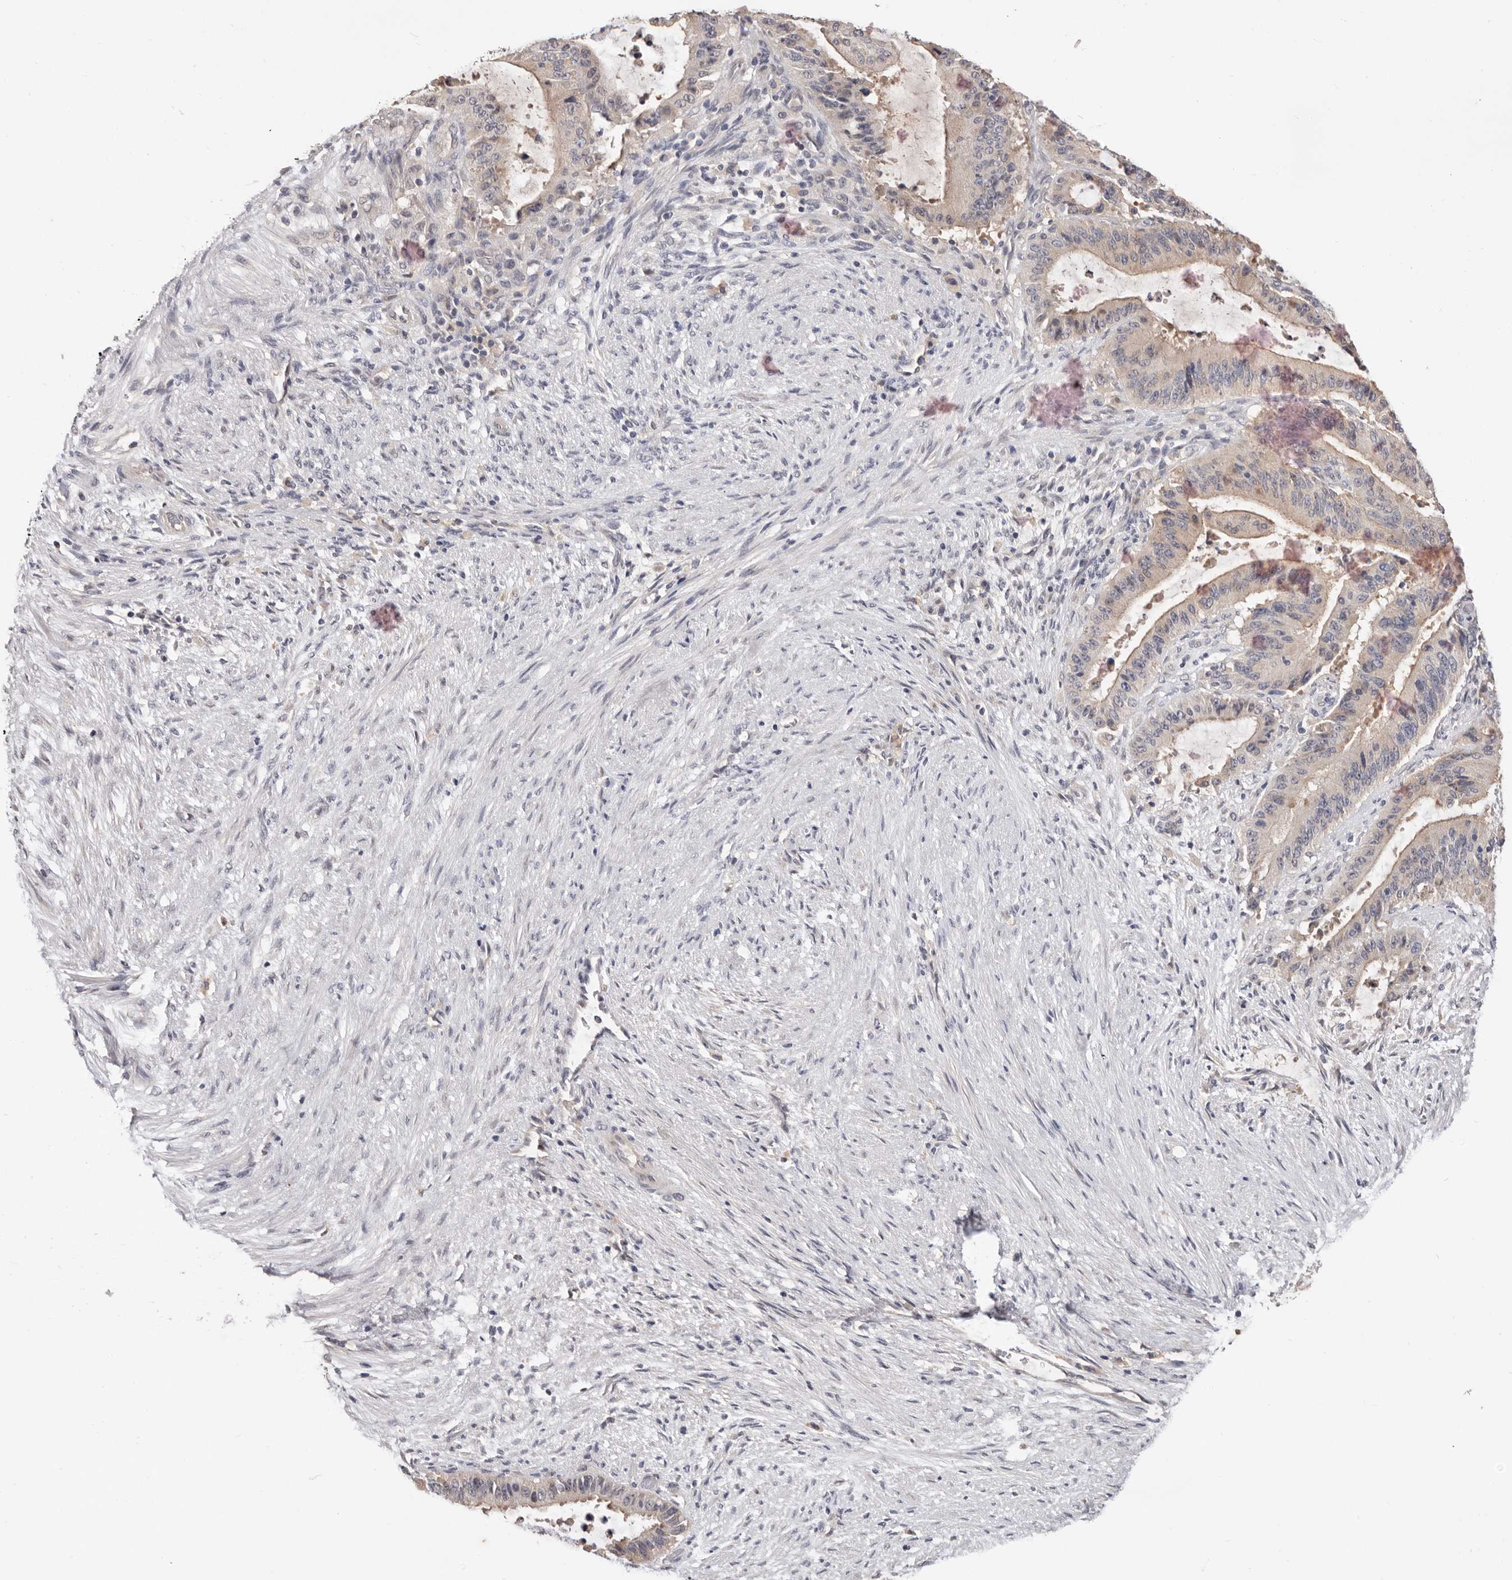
{"staining": {"intensity": "weak", "quantity": "25%-75%", "location": "cytoplasmic/membranous"}, "tissue": "liver cancer", "cell_type": "Tumor cells", "image_type": "cancer", "snomed": [{"axis": "morphology", "description": "Normal tissue, NOS"}, {"axis": "morphology", "description": "Cholangiocarcinoma"}, {"axis": "topography", "description": "Liver"}, {"axis": "topography", "description": "Peripheral nerve tissue"}], "caption": "Cholangiocarcinoma (liver) stained for a protein shows weak cytoplasmic/membranous positivity in tumor cells. (DAB IHC with brightfield microscopy, high magnification).", "gene": "DOP1A", "patient": {"sex": "female", "age": 73}}